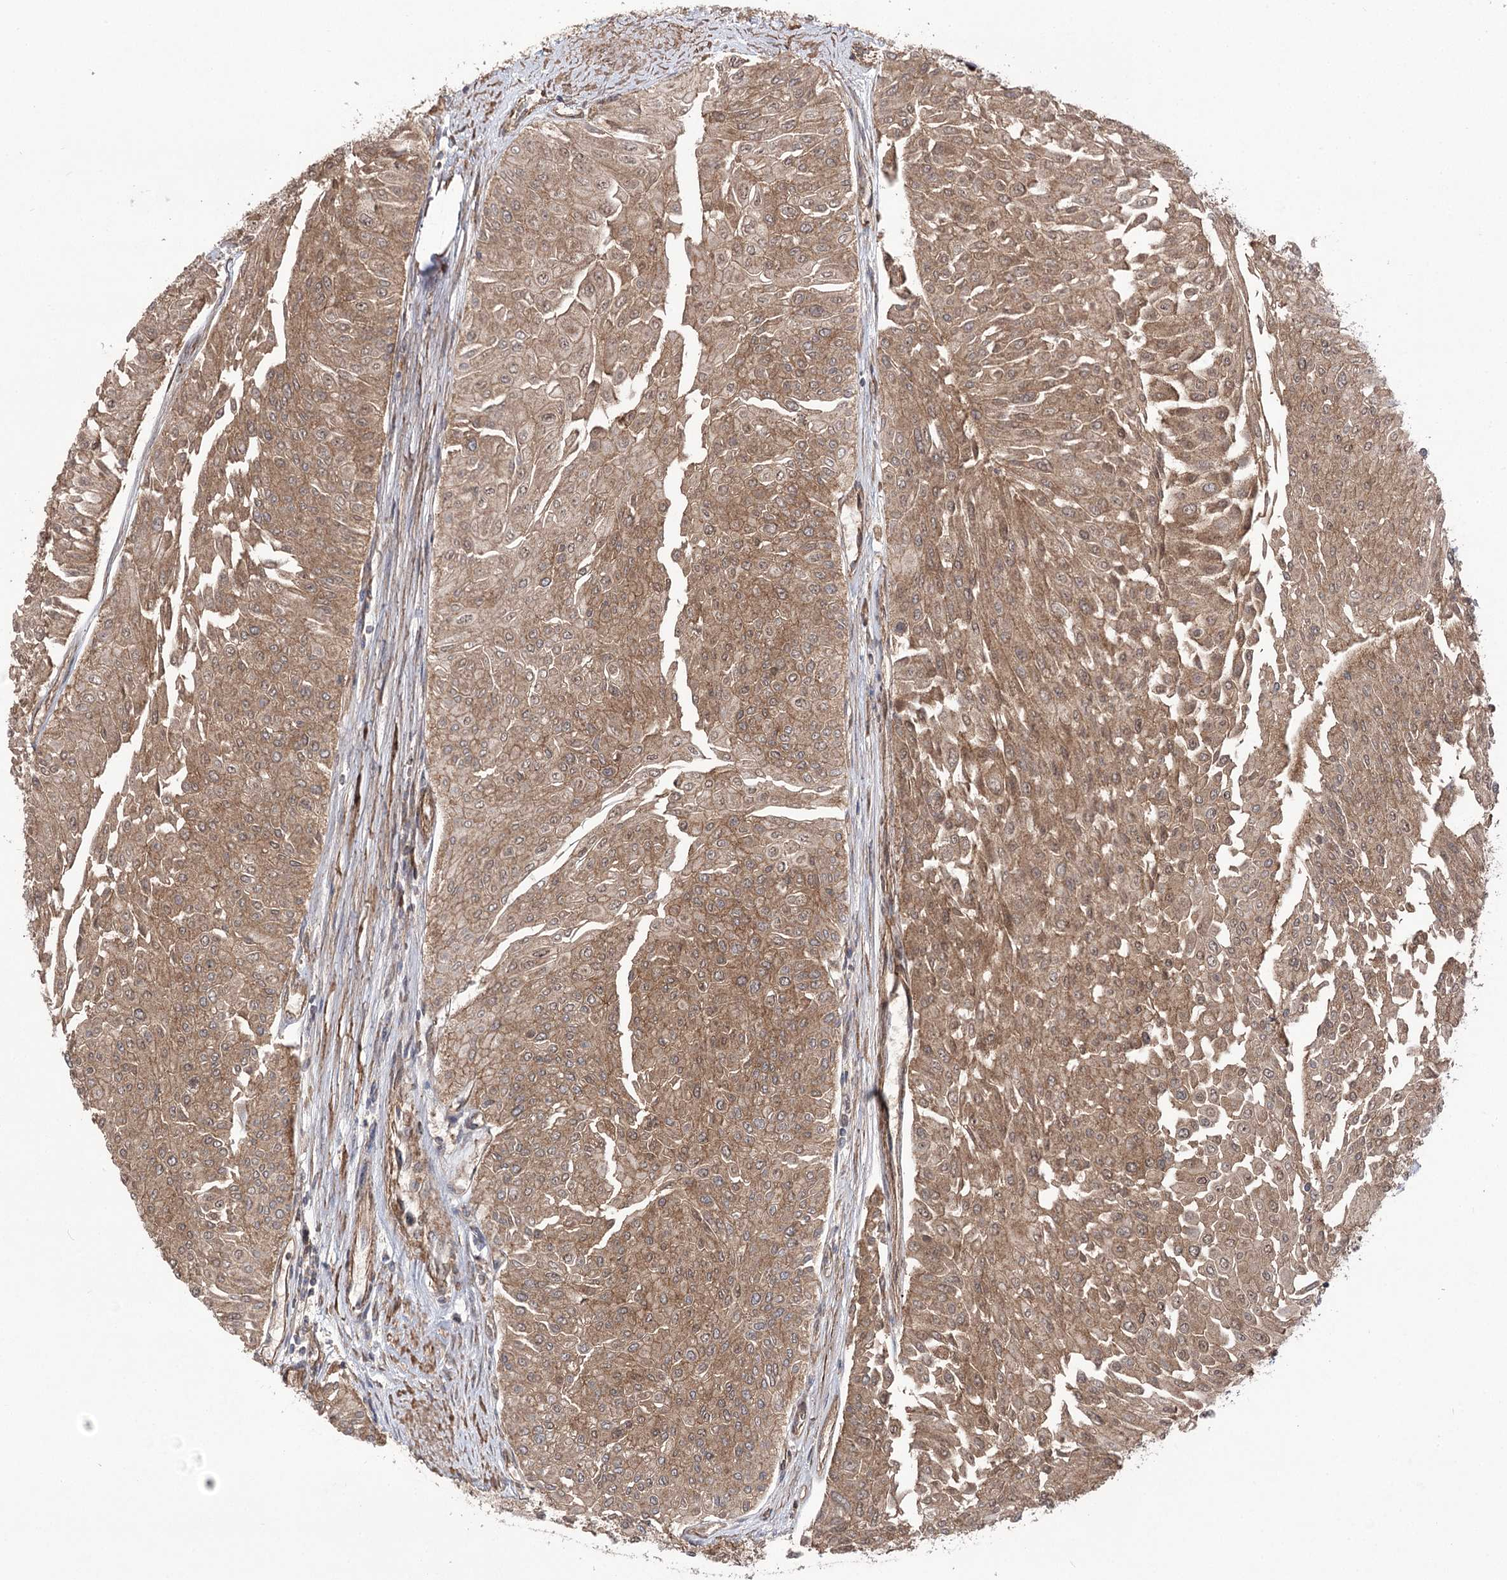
{"staining": {"intensity": "moderate", "quantity": ">75%", "location": "cytoplasmic/membranous"}, "tissue": "urothelial cancer", "cell_type": "Tumor cells", "image_type": "cancer", "snomed": [{"axis": "morphology", "description": "Urothelial carcinoma, Low grade"}, {"axis": "topography", "description": "Urinary bladder"}], "caption": "Immunohistochemistry staining of urothelial carcinoma (low-grade), which demonstrates medium levels of moderate cytoplasmic/membranous positivity in about >75% of tumor cells indicating moderate cytoplasmic/membranous protein positivity. The staining was performed using DAB (3,3'-diaminobenzidine) (brown) for protein detection and nuclei were counterstained in hematoxylin (blue).", "gene": "VPS37B", "patient": {"sex": "male", "age": 67}}